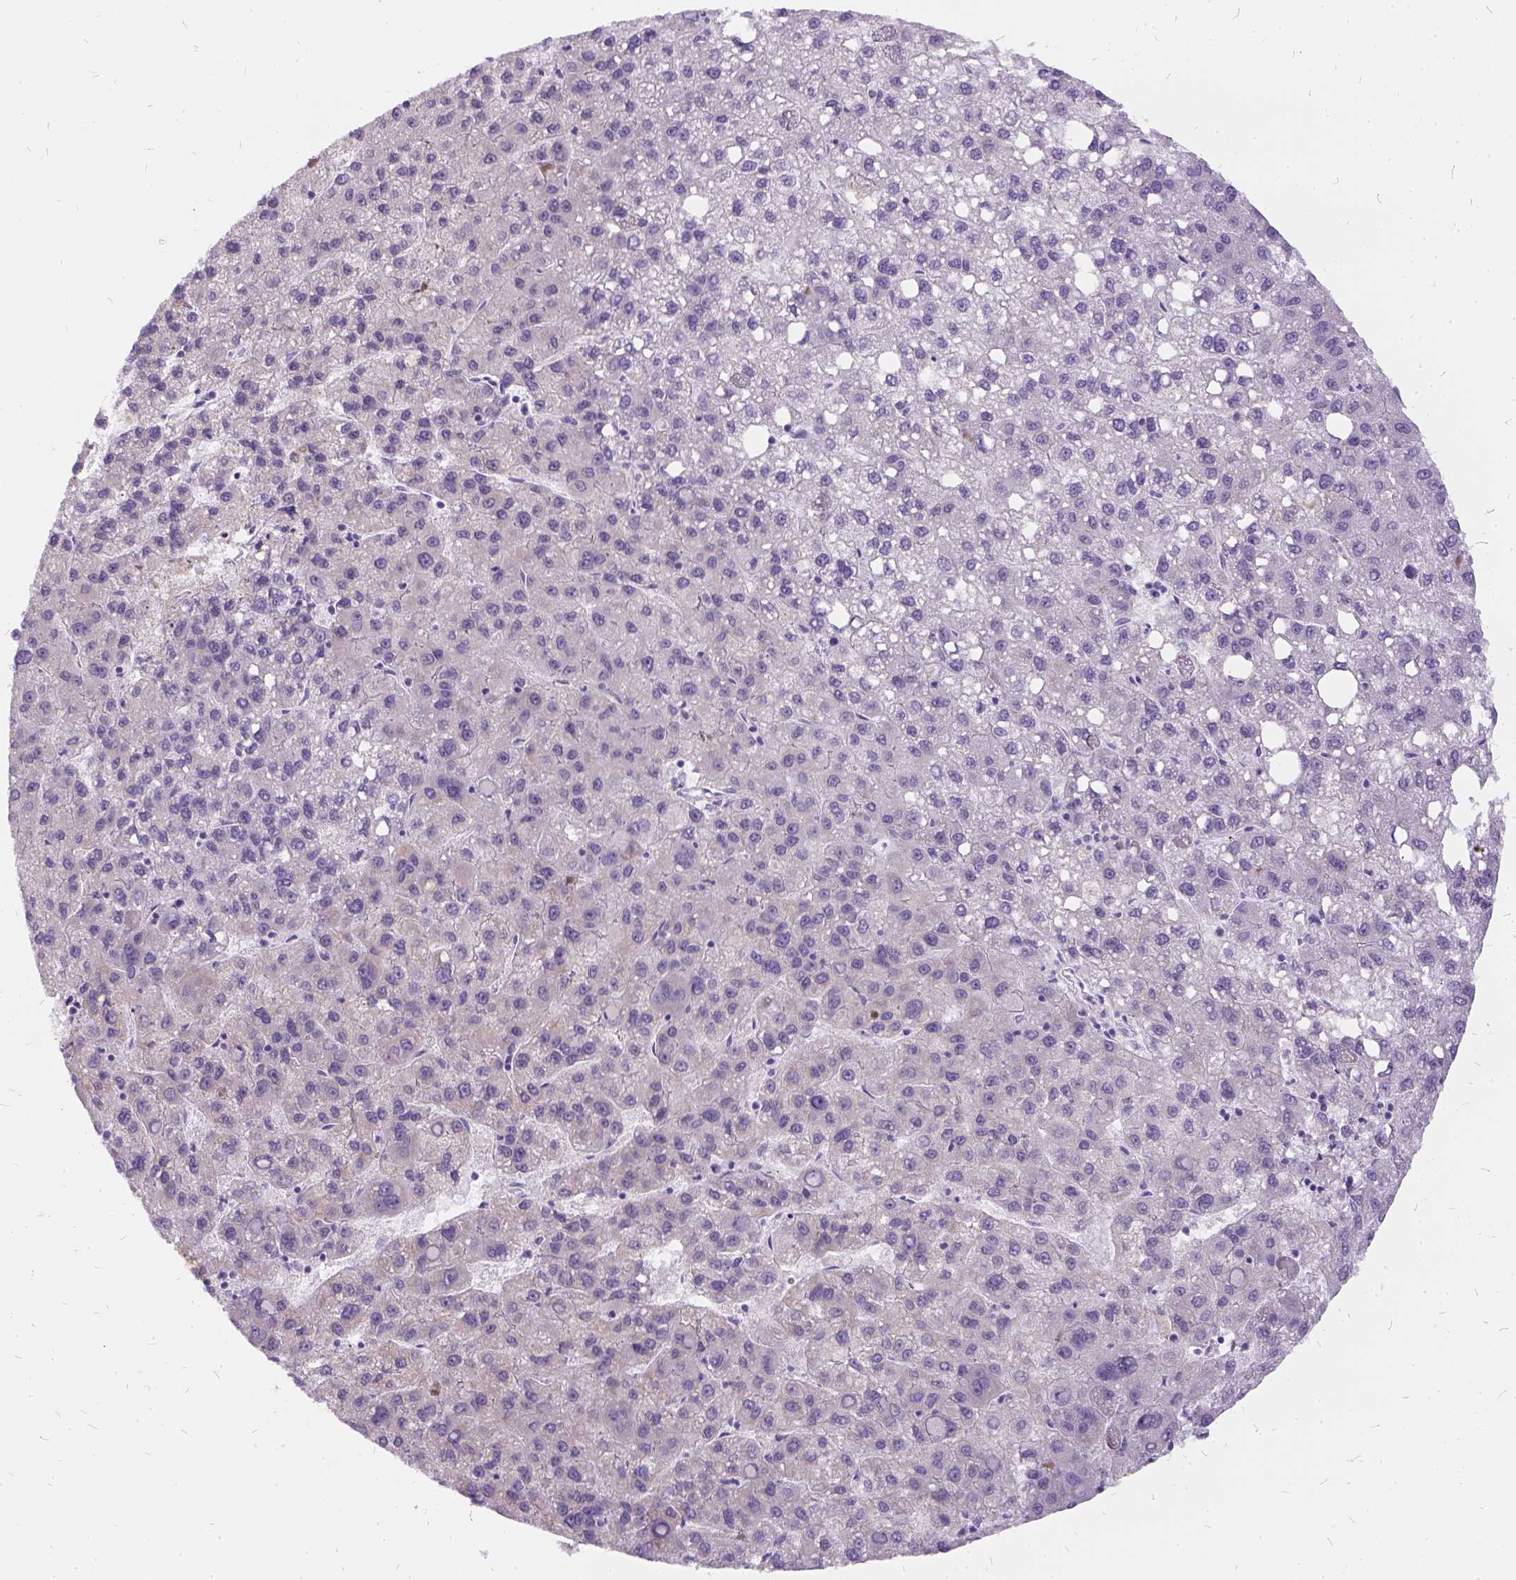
{"staining": {"intensity": "negative", "quantity": "none", "location": "none"}, "tissue": "liver cancer", "cell_type": "Tumor cells", "image_type": "cancer", "snomed": [{"axis": "morphology", "description": "Carcinoma, Hepatocellular, NOS"}, {"axis": "topography", "description": "Liver"}], "caption": "The IHC histopathology image has no significant expression in tumor cells of hepatocellular carcinoma (liver) tissue. Nuclei are stained in blue.", "gene": "FDX1", "patient": {"sex": "female", "age": 82}}